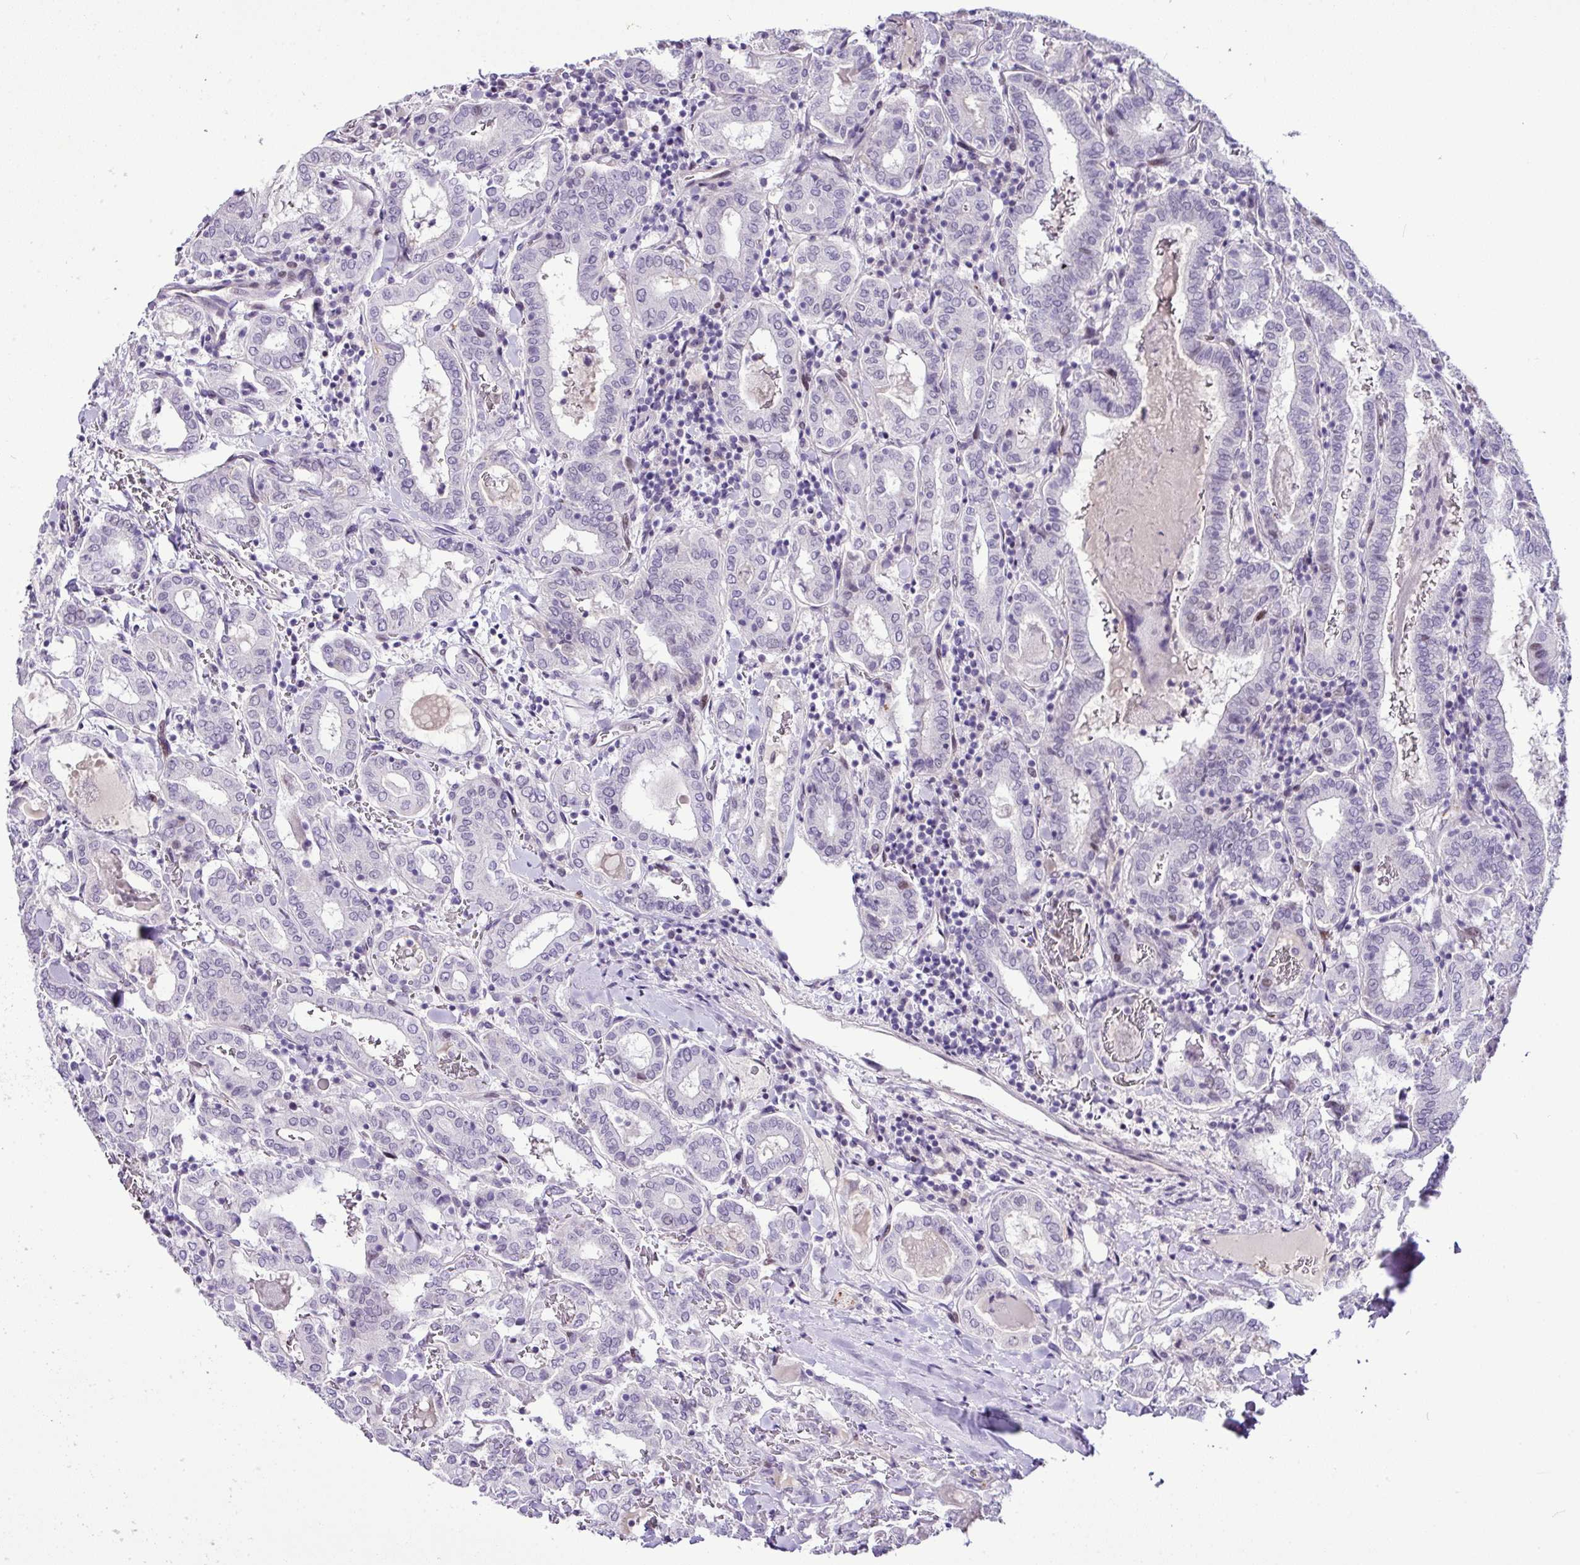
{"staining": {"intensity": "negative", "quantity": "none", "location": "none"}, "tissue": "thyroid cancer", "cell_type": "Tumor cells", "image_type": "cancer", "snomed": [{"axis": "morphology", "description": "Papillary adenocarcinoma, NOS"}, {"axis": "topography", "description": "Thyroid gland"}], "caption": "A photomicrograph of human papillary adenocarcinoma (thyroid) is negative for staining in tumor cells.", "gene": "CMTM5", "patient": {"sex": "female", "age": 72}}